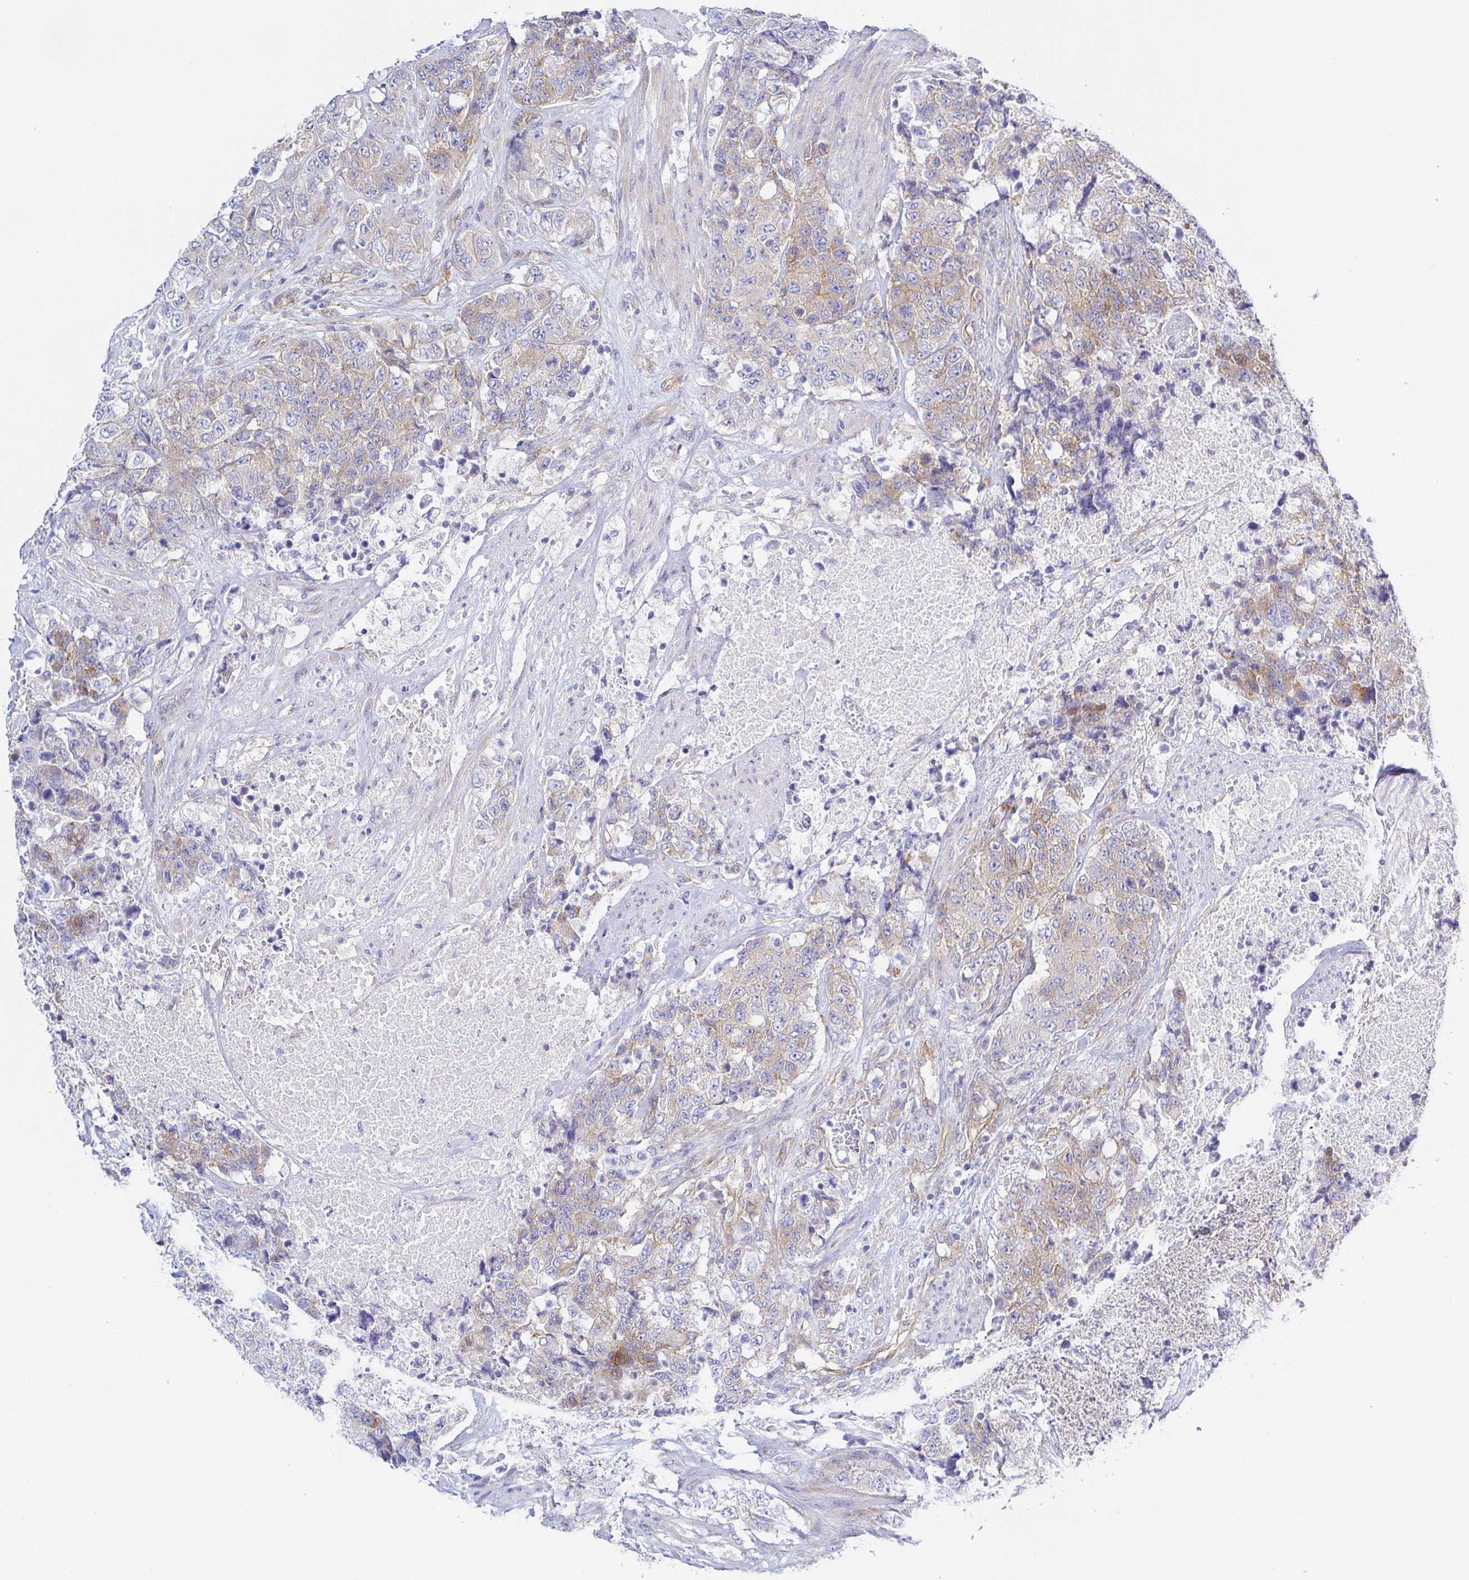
{"staining": {"intensity": "weak", "quantity": "25%-75%", "location": "cytoplasmic/membranous"}, "tissue": "urothelial cancer", "cell_type": "Tumor cells", "image_type": "cancer", "snomed": [{"axis": "morphology", "description": "Urothelial carcinoma, High grade"}, {"axis": "topography", "description": "Urinary bladder"}], "caption": "A brown stain shows weak cytoplasmic/membranous staining of a protein in human high-grade urothelial carcinoma tumor cells.", "gene": "ARL4D", "patient": {"sex": "female", "age": 78}}